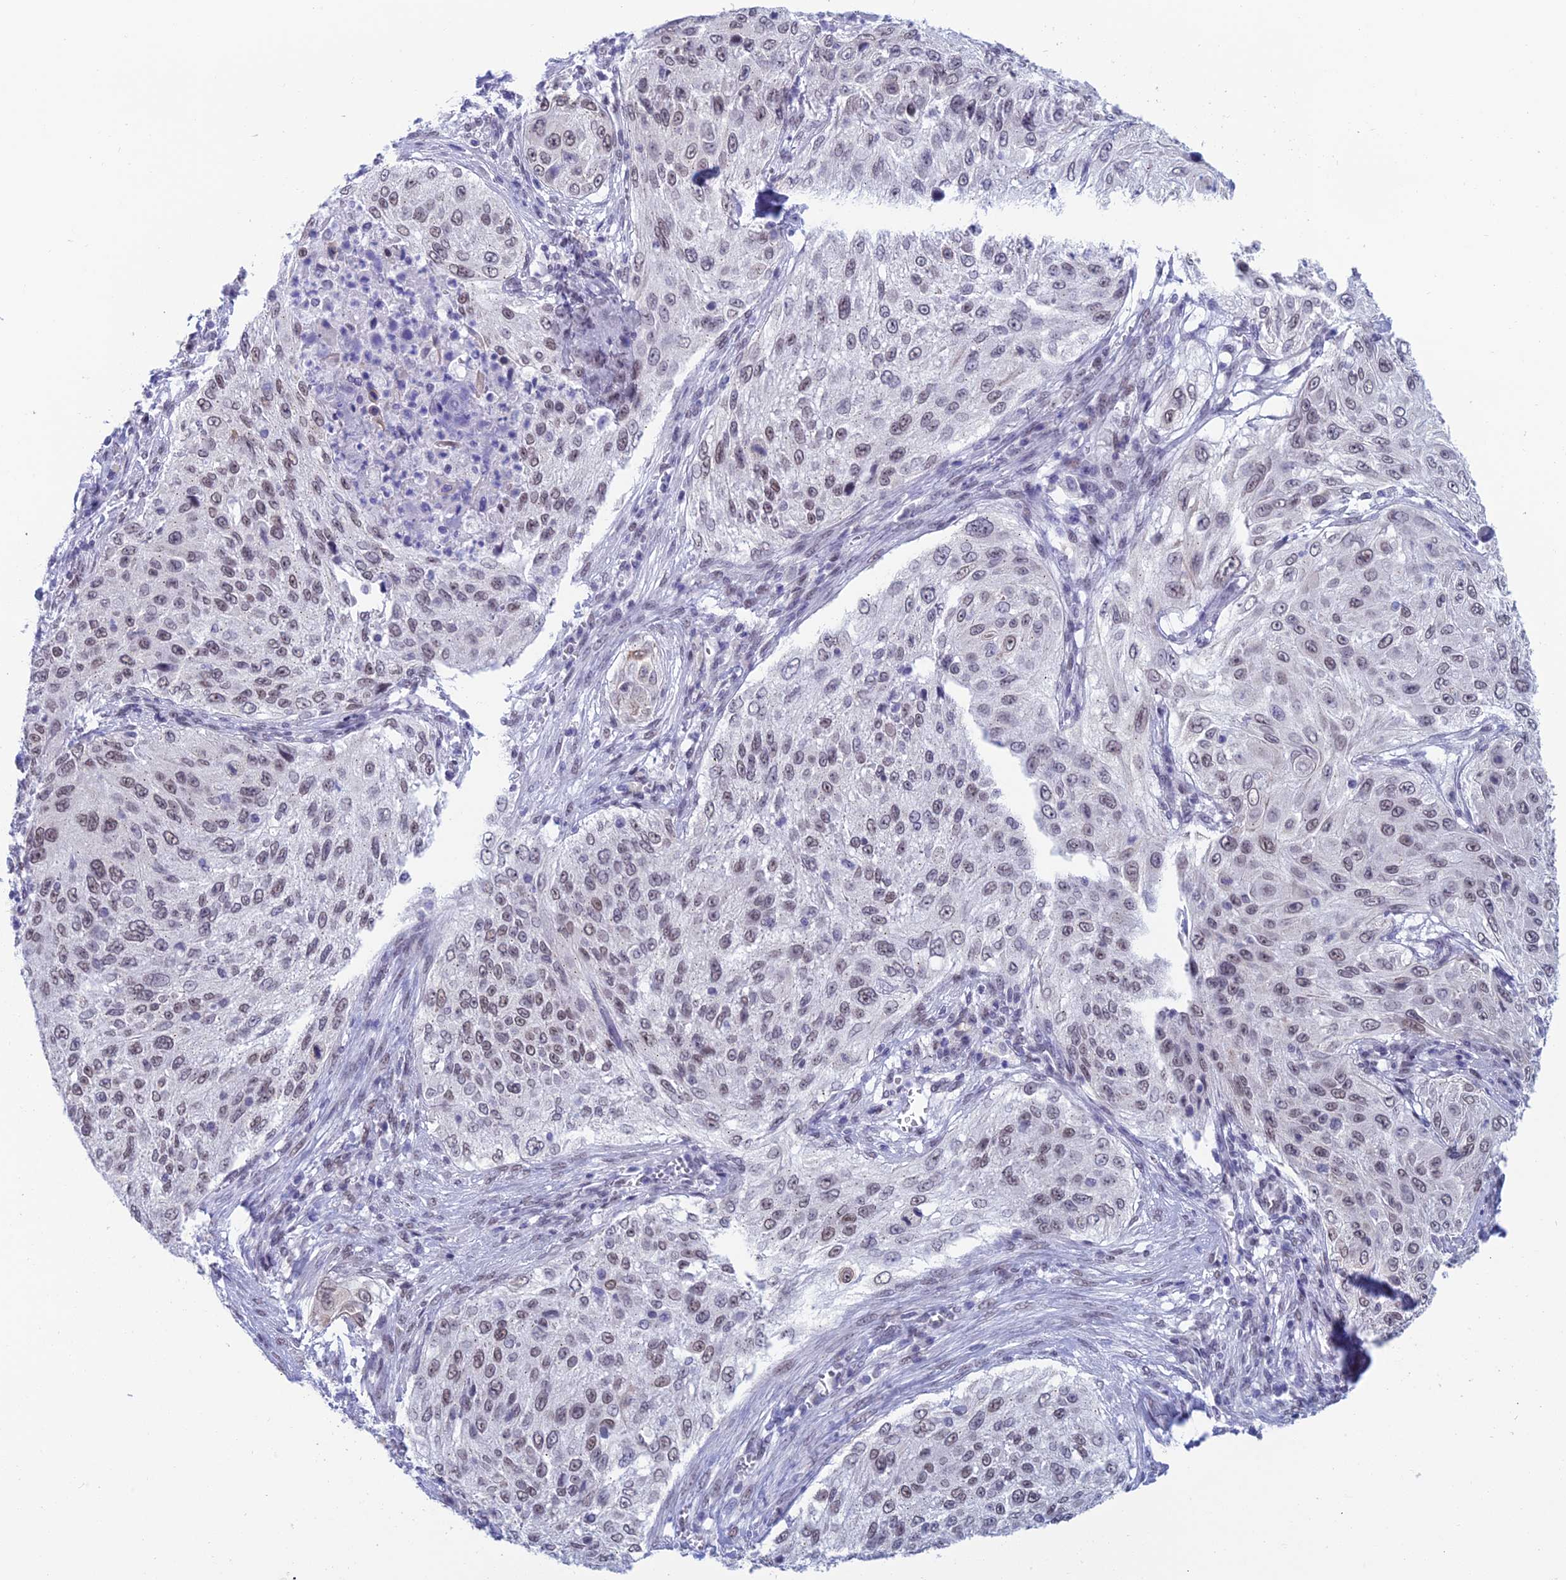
{"staining": {"intensity": "weak", "quantity": ">75%", "location": "nuclear"}, "tissue": "cervical cancer", "cell_type": "Tumor cells", "image_type": "cancer", "snomed": [{"axis": "morphology", "description": "Squamous cell carcinoma, NOS"}, {"axis": "topography", "description": "Cervix"}], "caption": "High-power microscopy captured an IHC image of squamous cell carcinoma (cervical), revealing weak nuclear expression in approximately >75% of tumor cells. Using DAB (brown) and hematoxylin (blue) stains, captured at high magnification using brightfield microscopy.", "gene": "NABP2", "patient": {"sex": "female", "age": 42}}